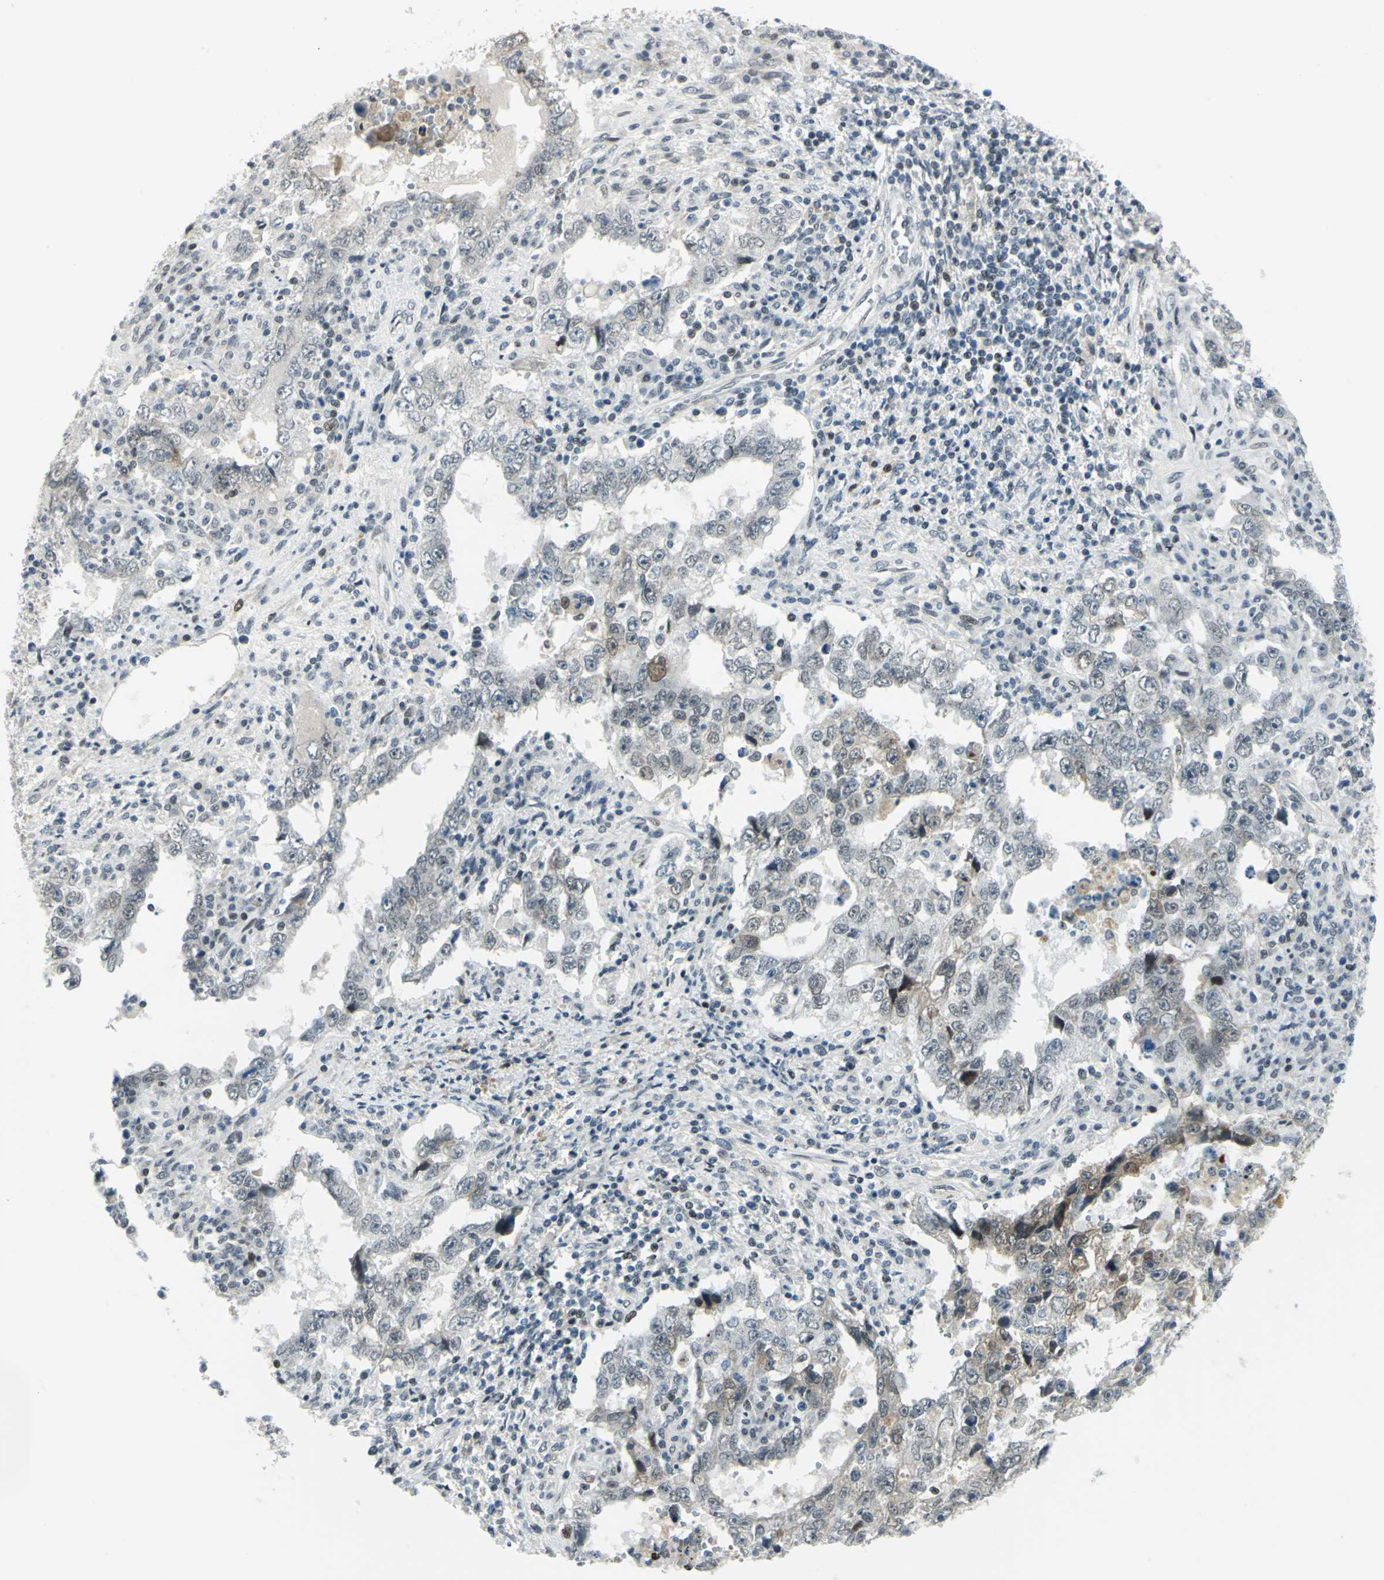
{"staining": {"intensity": "weak", "quantity": "<25%", "location": "cytoplasmic/membranous"}, "tissue": "testis cancer", "cell_type": "Tumor cells", "image_type": "cancer", "snomed": [{"axis": "morphology", "description": "Carcinoma, Embryonal, NOS"}, {"axis": "topography", "description": "Testis"}], "caption": "The micrograph reveals no staining of tumor cells in testis cancer (embryonal carcinoma). The staining is performed using DAB (3,3'-diaminobenzidine) brown chromogen with nuclei counter-stained in using hematoxylin.", "gene": "MTMR10", "patient": {"sex": "male", "age": 26}}